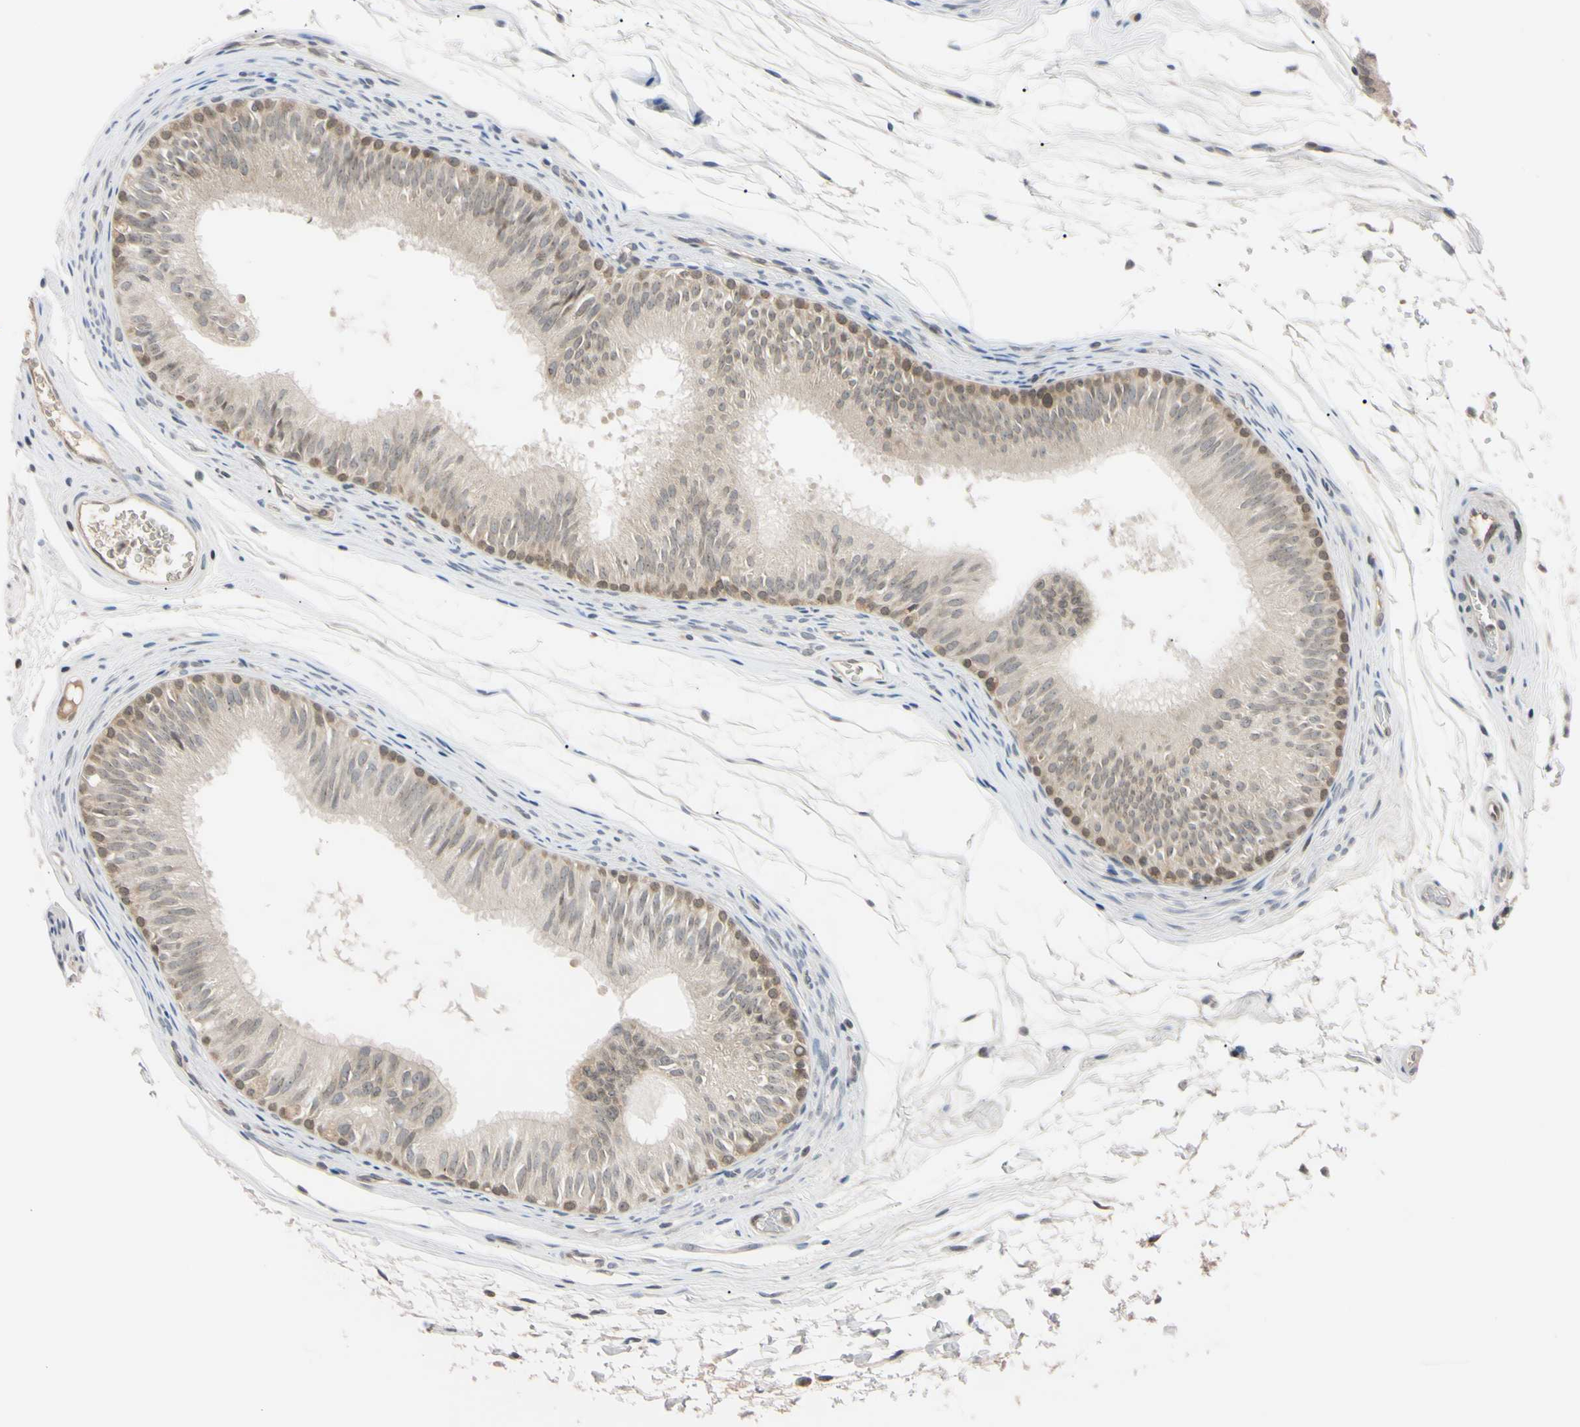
{"staining": {"intensity": "weak", "quantity": "25%-75%", "location": "cytoplasmic/membranous,nuclear"}, "tissue": "epididymis", "cell_type": "Glandular cells", "image_type": "normal", "snomed": [{"axis": "morphology", "description": "Normal tissue, NOS"}, {"axis": "topography", "description": "Epididymis"}], "caption": "Protein expression analysis of unremarkable epididymis reveals weak cytoplasmic/membranous,nuclear positivity in about 25%-75% of glandular cells. The staining is performed using DAB brown chromogen to label protein expression. The nuclei are counter-stained blue using hematoxylin.", "gene": "UBE2I", "patient": {"sex": "male", "age": 36}}